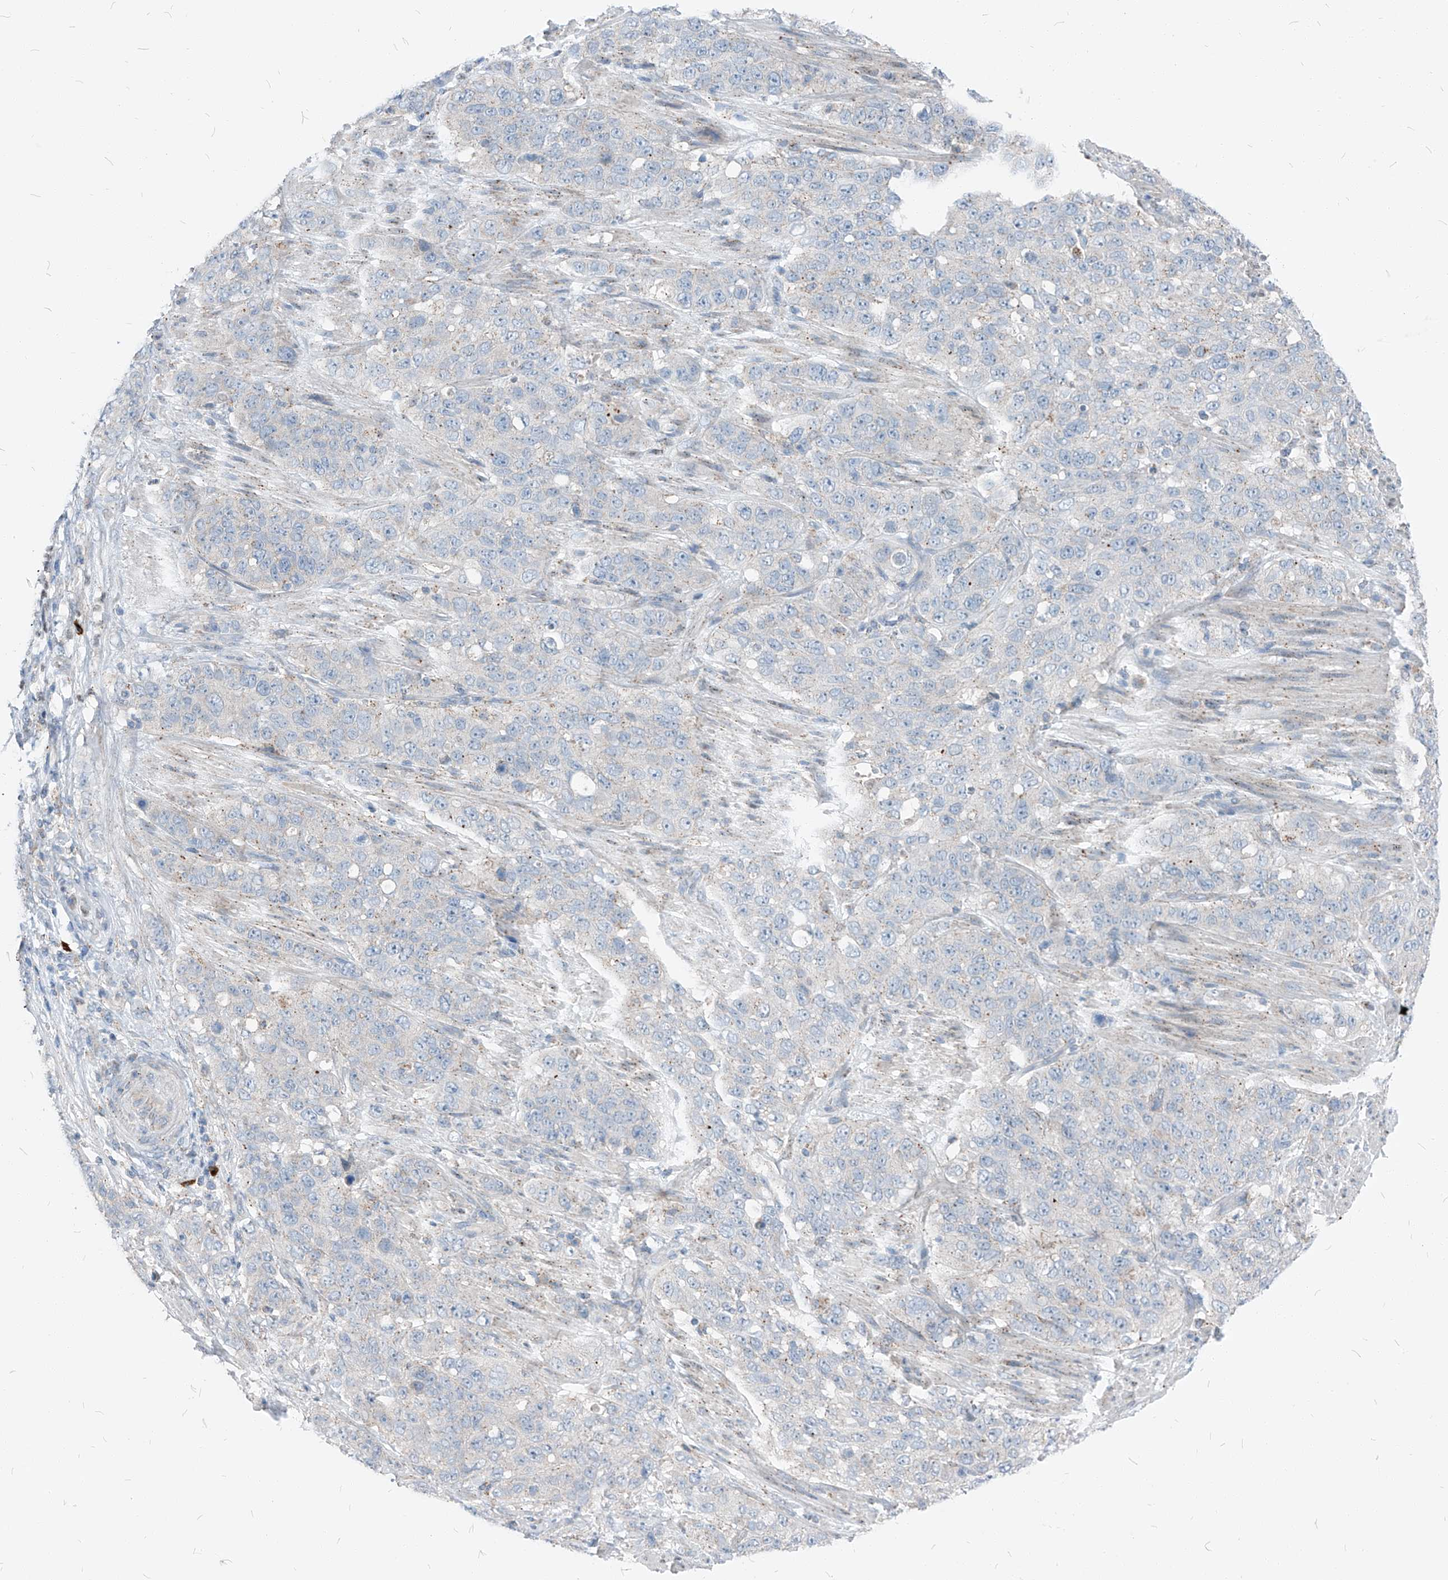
{"staining": {"intensity": "negative", "quantity": "none", "location": "none"}, "tissue": "stomach cancer", "cell_type": "Tumor cells", "image_type": "cancer", "snomed": [{"axis": "morphology", "description": "Adenocarcinoma, NOS"}, {"axis": "topography", "description": "Stomach"}], "caption": "Human stomach adenocarcinoma stained for a protein using immunohistochemistry (IHC) demonstrates no staining in tumor cells.", "gene": "CHMP2B", "patient": {"sex": "male", "age": 48}}